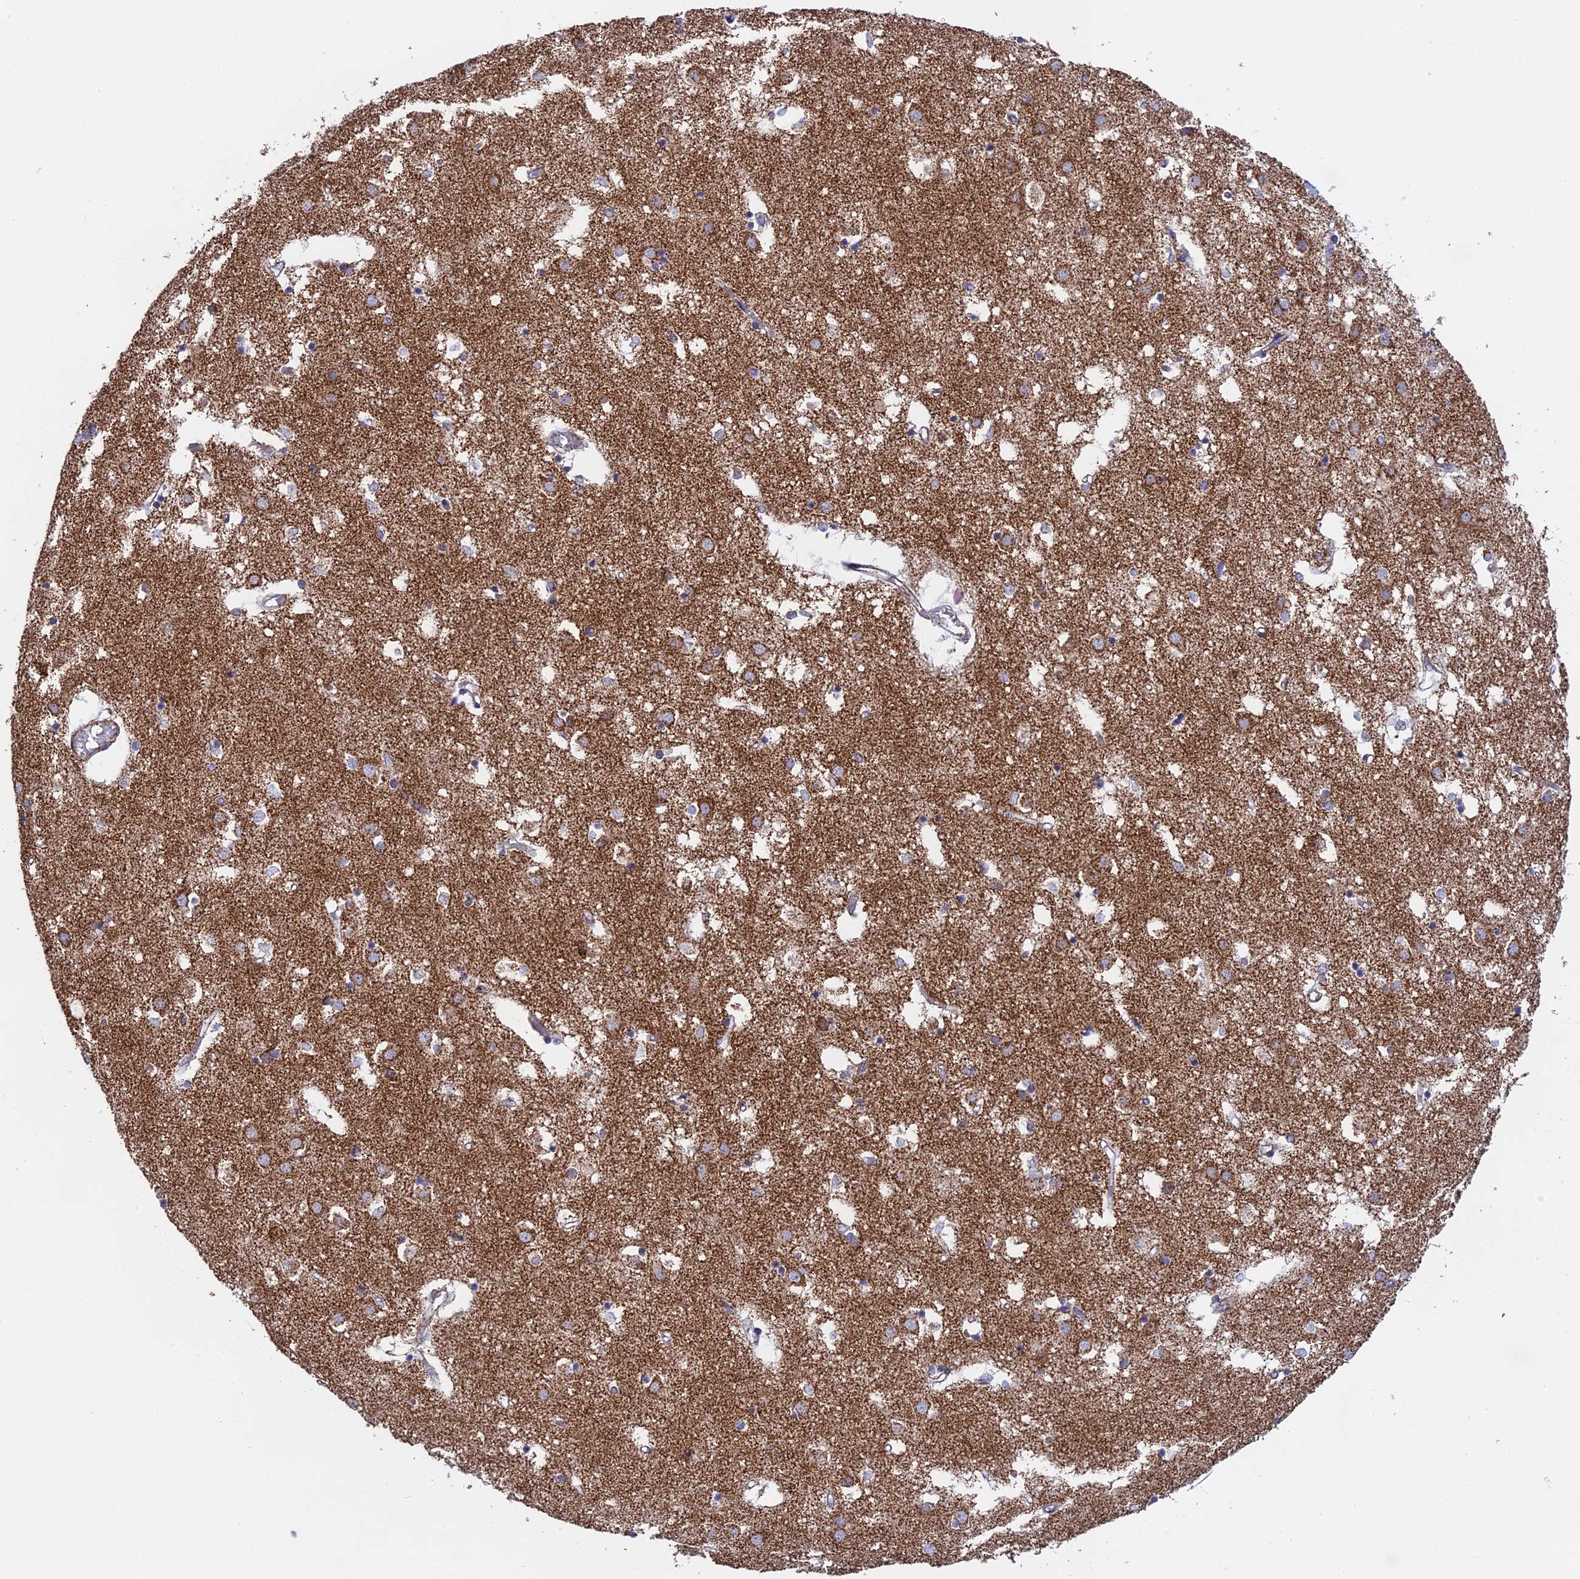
{"staining": {"intensity": "moderate", "quantity": "<25%", "location": "cytoplasmic/membranous"}, "tissue": "caudate", "cell_type": "Glial cells", "image_type": "normal", "snomed": [{"axis": "morphology", "description": "Normal tissue, NOS"}, {"axis": "topography", "description": "Lateral ventricle wall"}], "caption": "Benign caudate exhibits moderate cytoplasmic/membranous positivity in approximately <25% of glial cells, visualized by immunohistochemistry. (Brightfield microscopy of DAB IHC at high magnification).", "gene": "CDC16", "patient": {"sex": "male", "age": 70}}